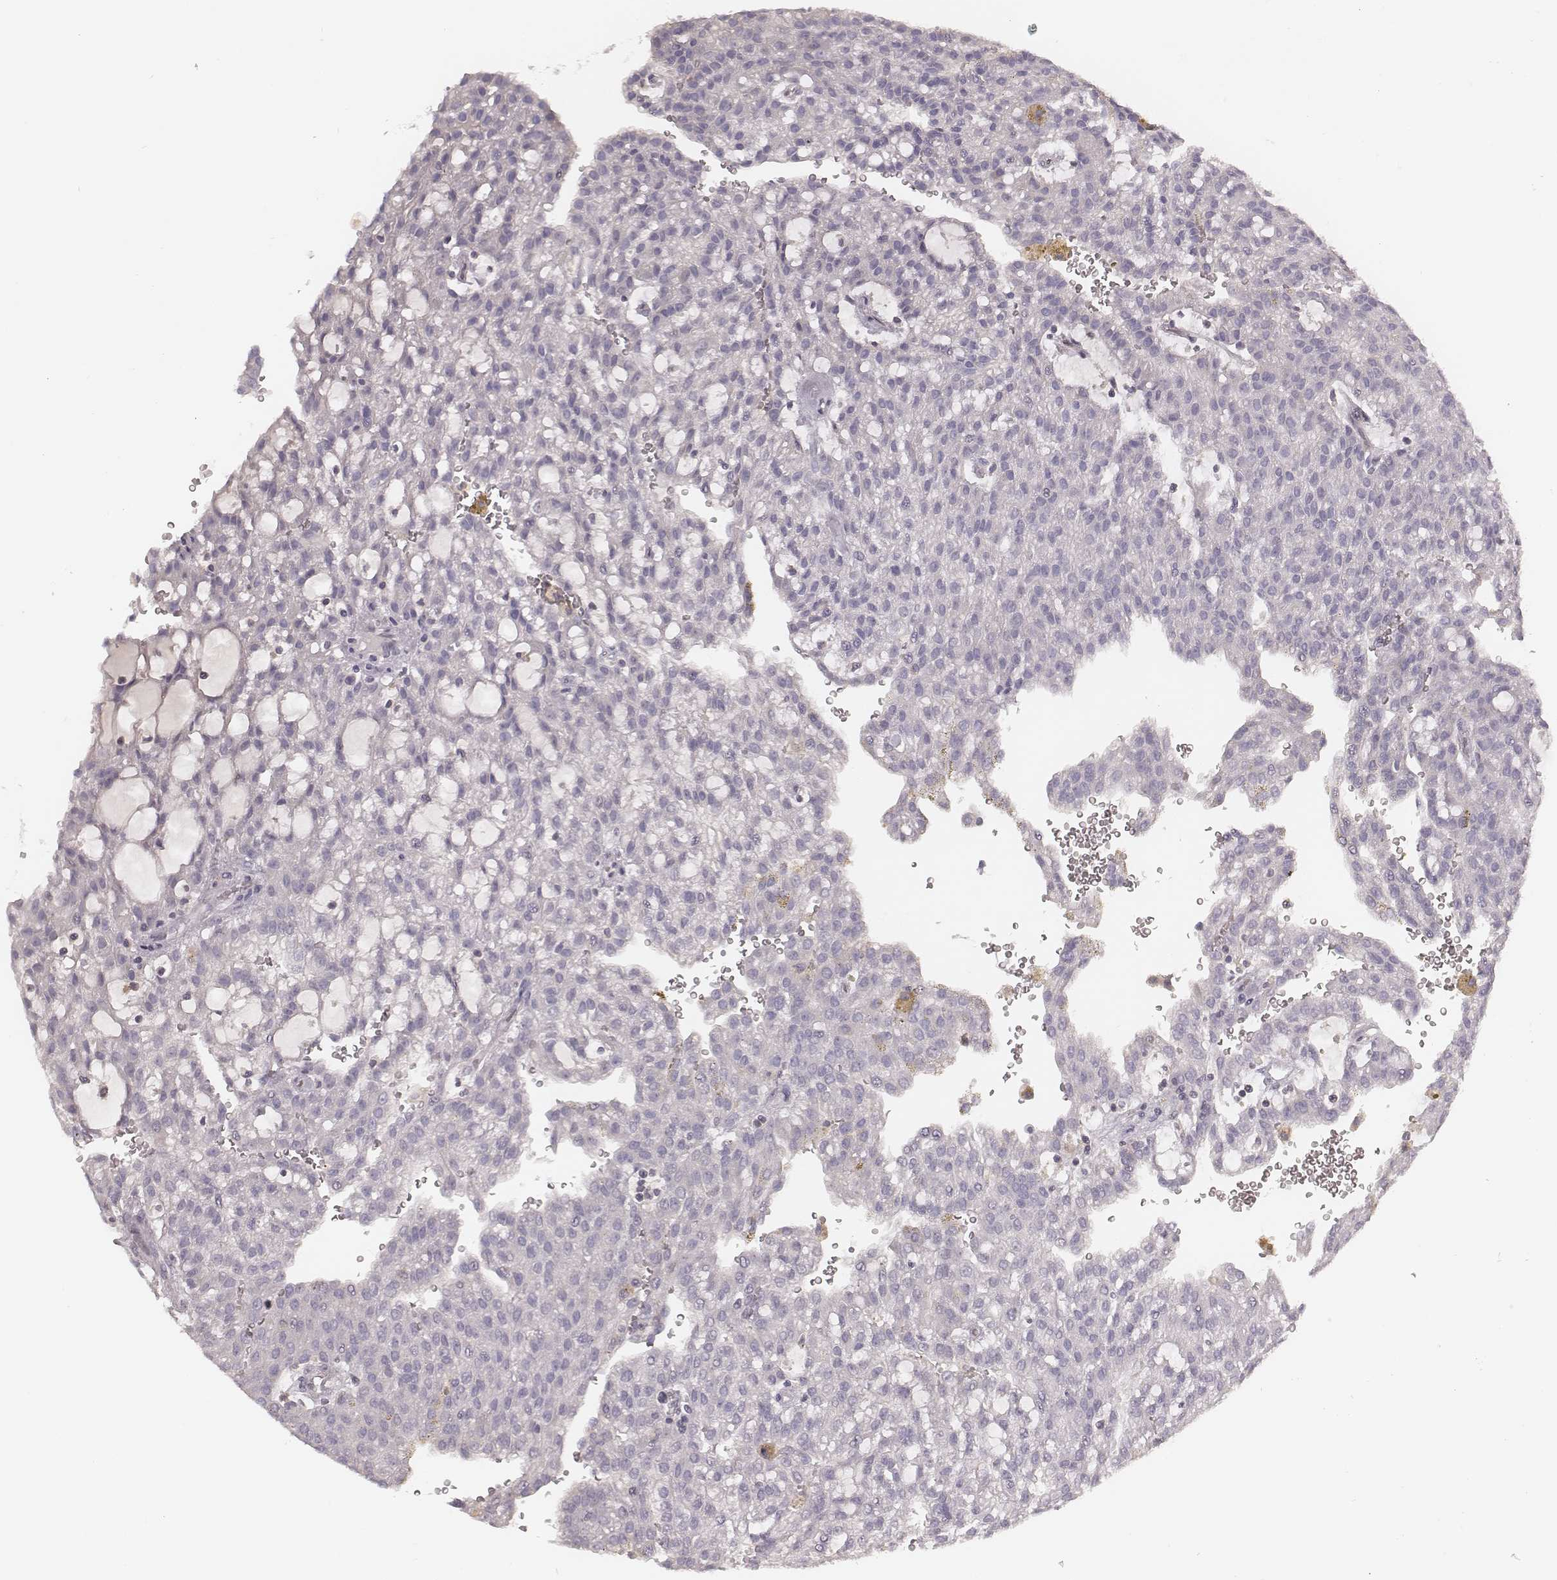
{"staining": {"intensity": "negative", "quantity": "none", "location": "none"}, "tissue": "renal cancer", "cell_type": "Tumor cells", "image_type": "cancer", "snomed": [{"axis": "morphology", "description": "Adenocarcinoma, NOS"}, {"axis": "topography", "description": "Kidney"}], "caption": "Immunohistochemistry (IHC) micrograph of renal cancer (adenocarcinoma) stained for a protein (brown), which shows no staining in tumor cells. (Stains: DAB (3,3'-diaminobenzidine) IHC with hematoxylin counter stain, Microscopy: brightfield microscopy at high magnification).", "gene": "MSX1", "patient": {"sex": "male", "age": 63}}